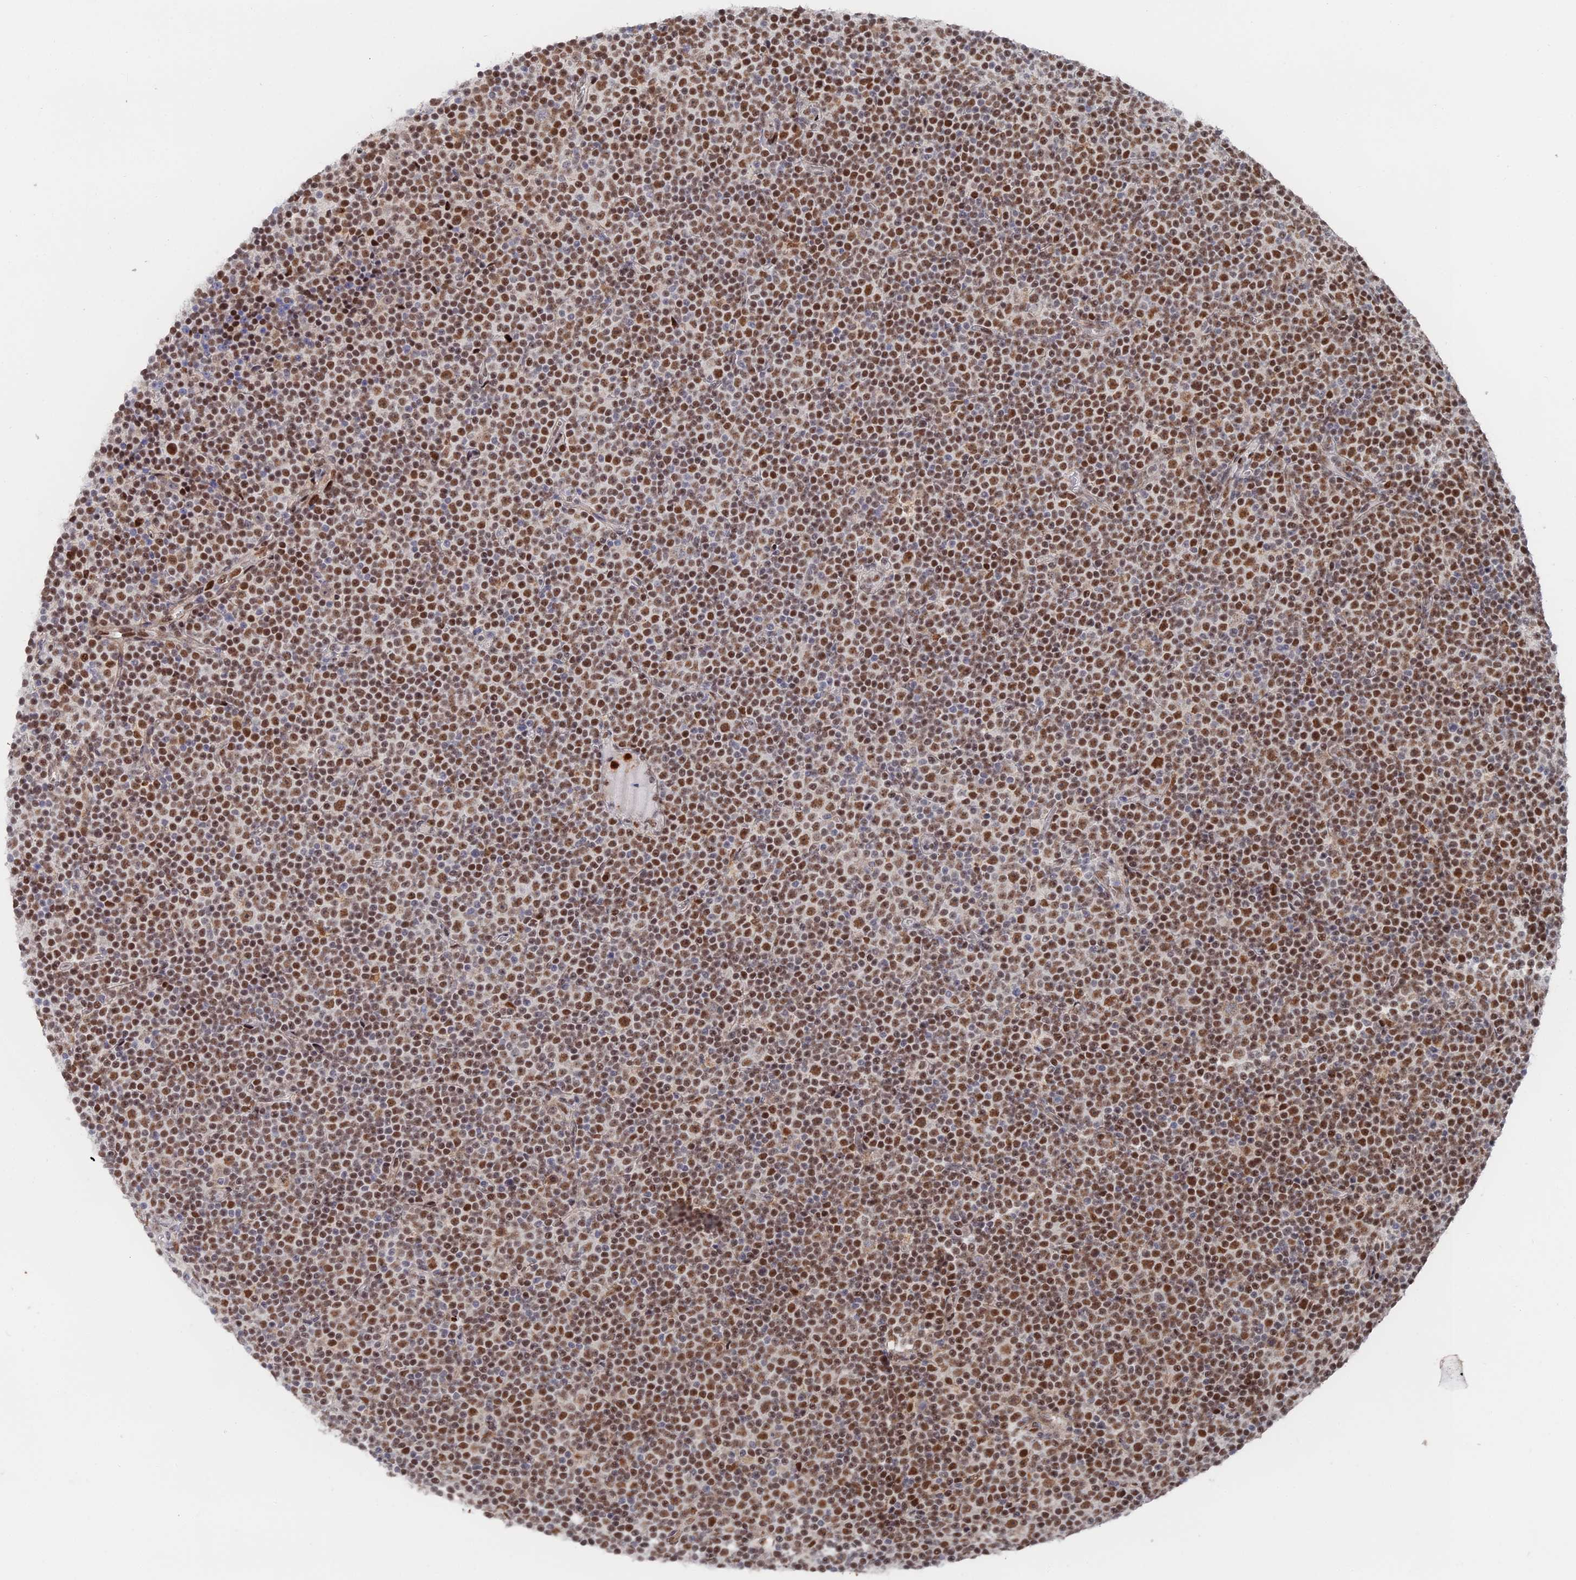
{"staining": {"intensity": "moderate", "quantity": ">75%", "location": "nuclear"}, "tissue": "lymphoma", "cell_type": "Tumor cells", "image_type": "cancer", "snomed": [{"axis": "morphology", "description": "Malignant lymphoma, non-Hodgkin's type, Low grade"}, {"axis": "topography", "description": "Lymph node"}], "caption": "A photomicrograph of lymphoma stained for a protein reveals moderate nuclear brown staining in tumor cells.", "gene": "GSC2", "patient": {"sex": "female", "age": 67}}